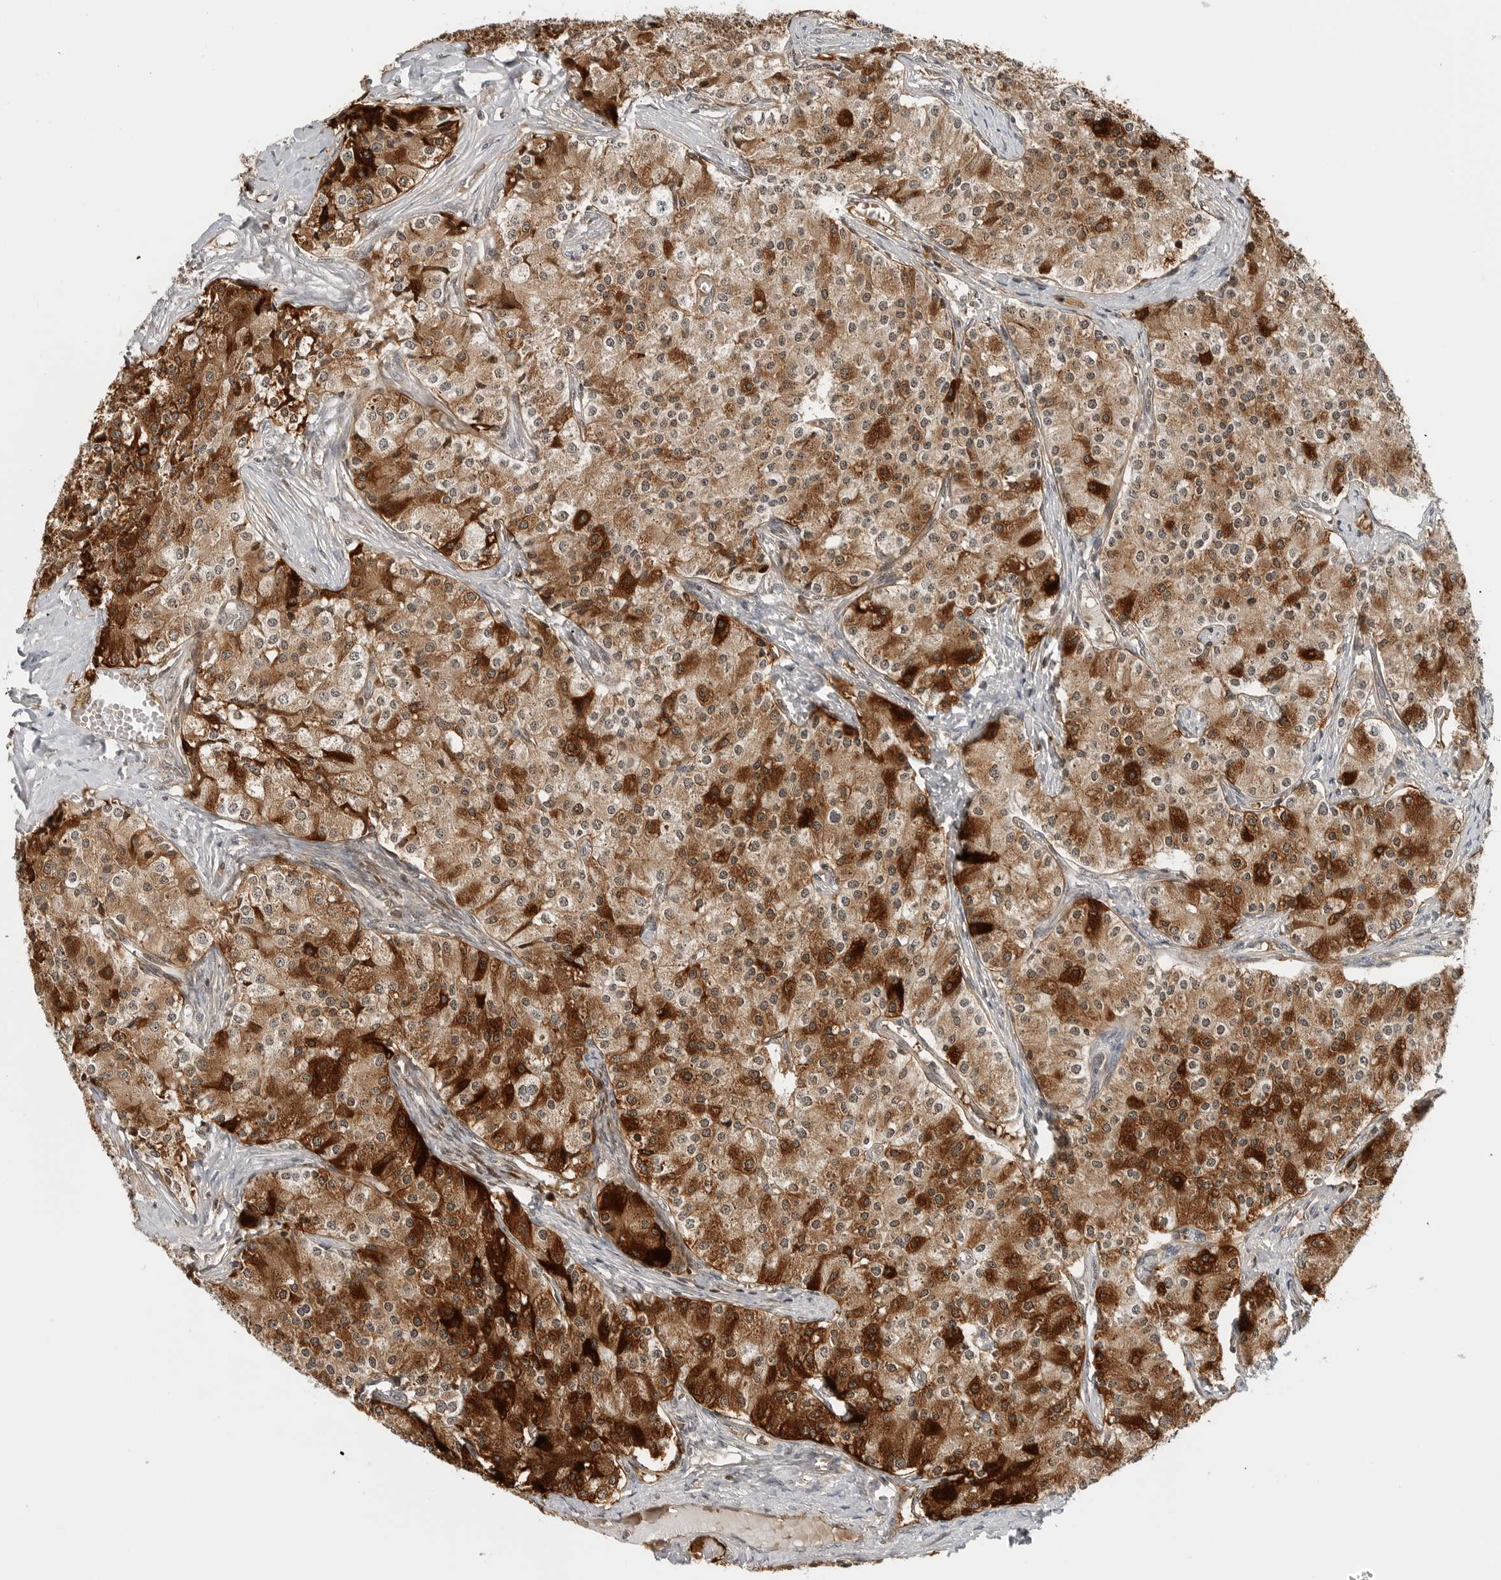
{"staining": {"intensity": "strong", "quantity": ">75%", "location": "cytoplasmic/membranous"}, "tissue": "carcinoid", "cell_type": "Tumor cells", "image_type": "cancer", "snomed": [{"axis": "morphology", "description": "Carcinoid, malignant, NOS"}, {"axis": "topography", "description": "Colon"}], "caption": "Protein analysis of carcinoid tissue shows strong cytoplasmic/membranous expression in about >75% of tumor cells.", "gene": "TIPRL", "patient": {"sex": "female", "age": 52}}